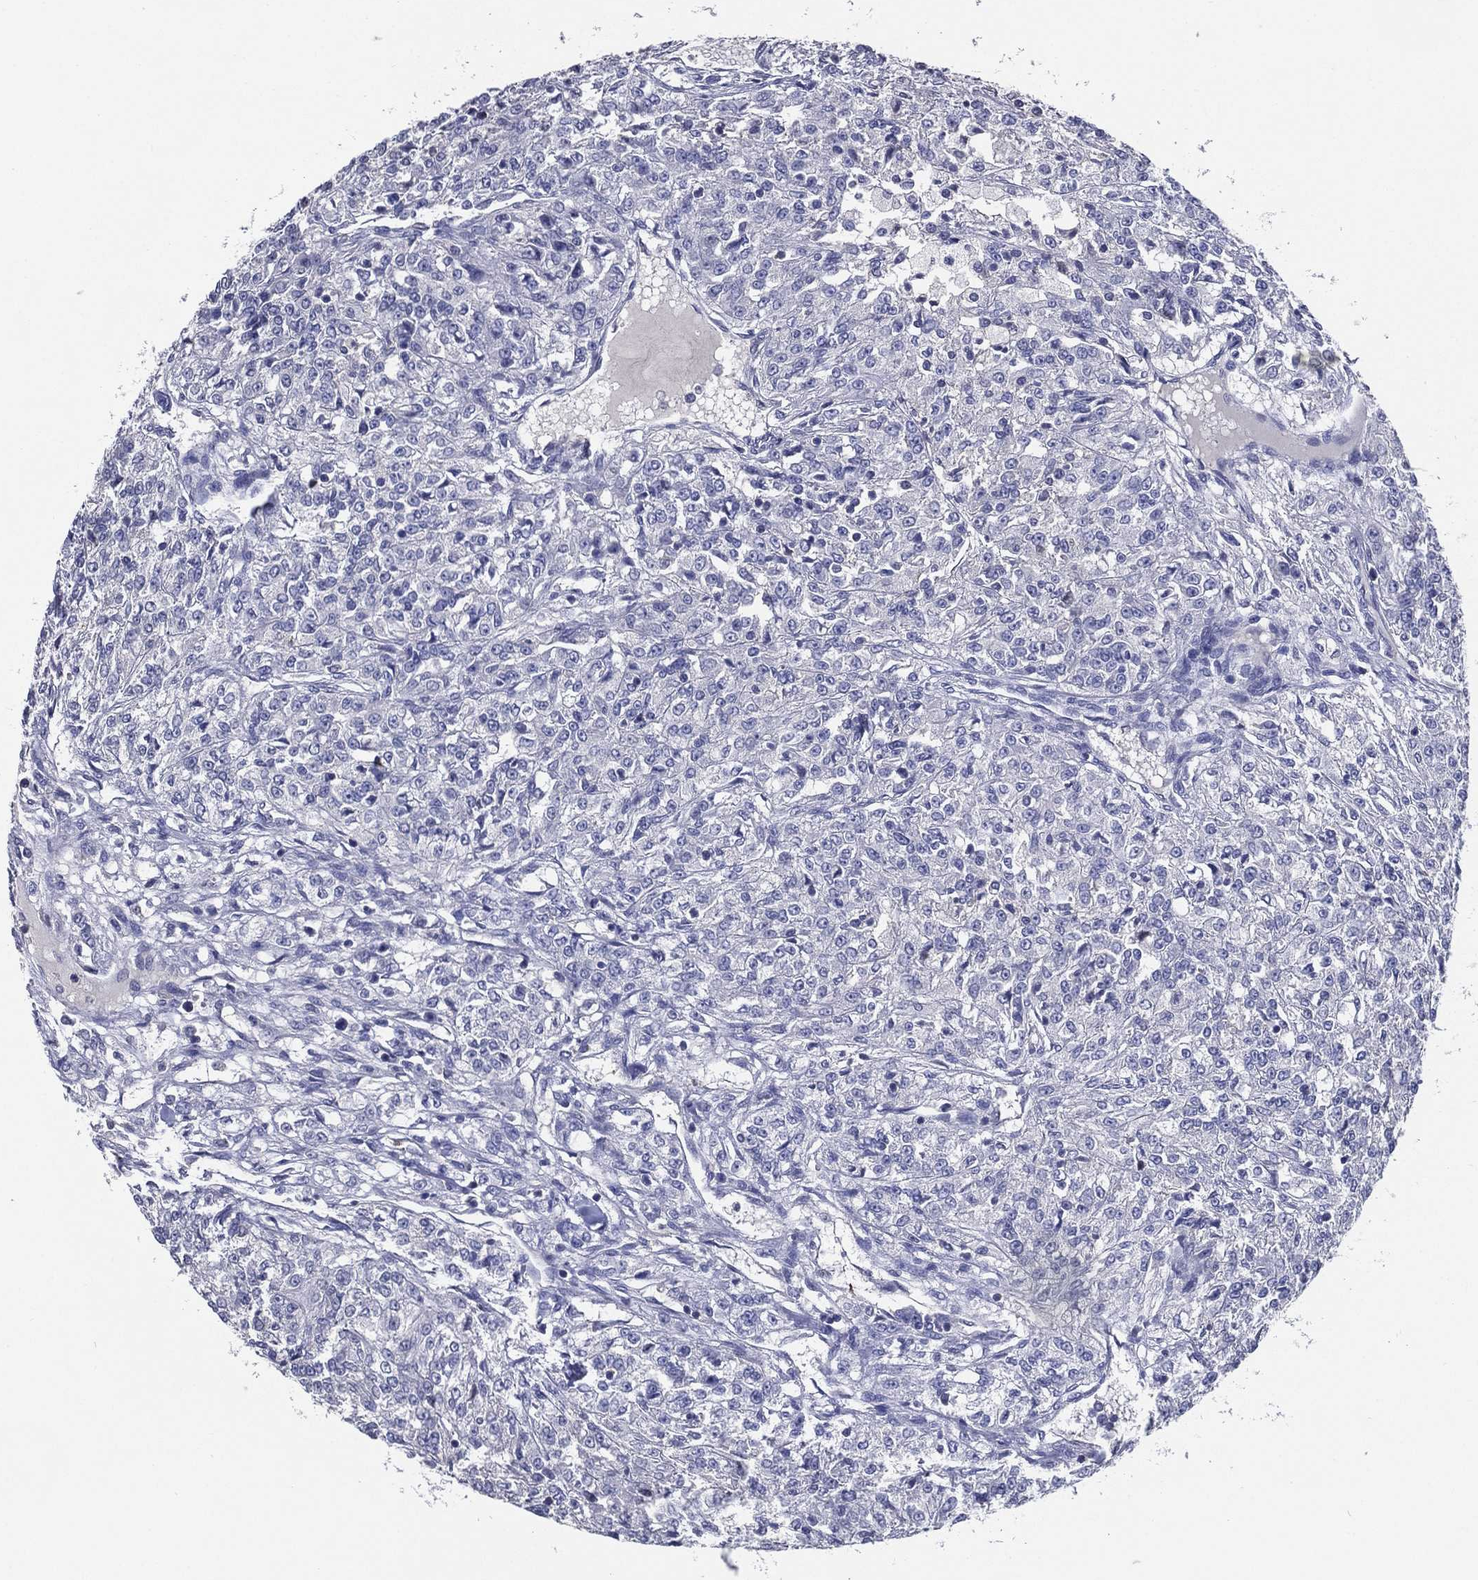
{"staining": {"intensity": "negative", "quantity": "none", "location": "none"}, "tissue": "renal cancer", "cell_type": "Tumor cells", "image_type": "cancer", "snomed": [{"axis": "morphology", "description": "Adenocarcinoma, NOS"}, {"axis": "topography", "description": "Kidney"}], "caption": "IHC photomicrograph of human renal adenocarcinoma stained for a protein (brown), which displays no staining in tumor cells.", "gene": "TFAP2A", "patient": {"sex": "female", "age": 63}}